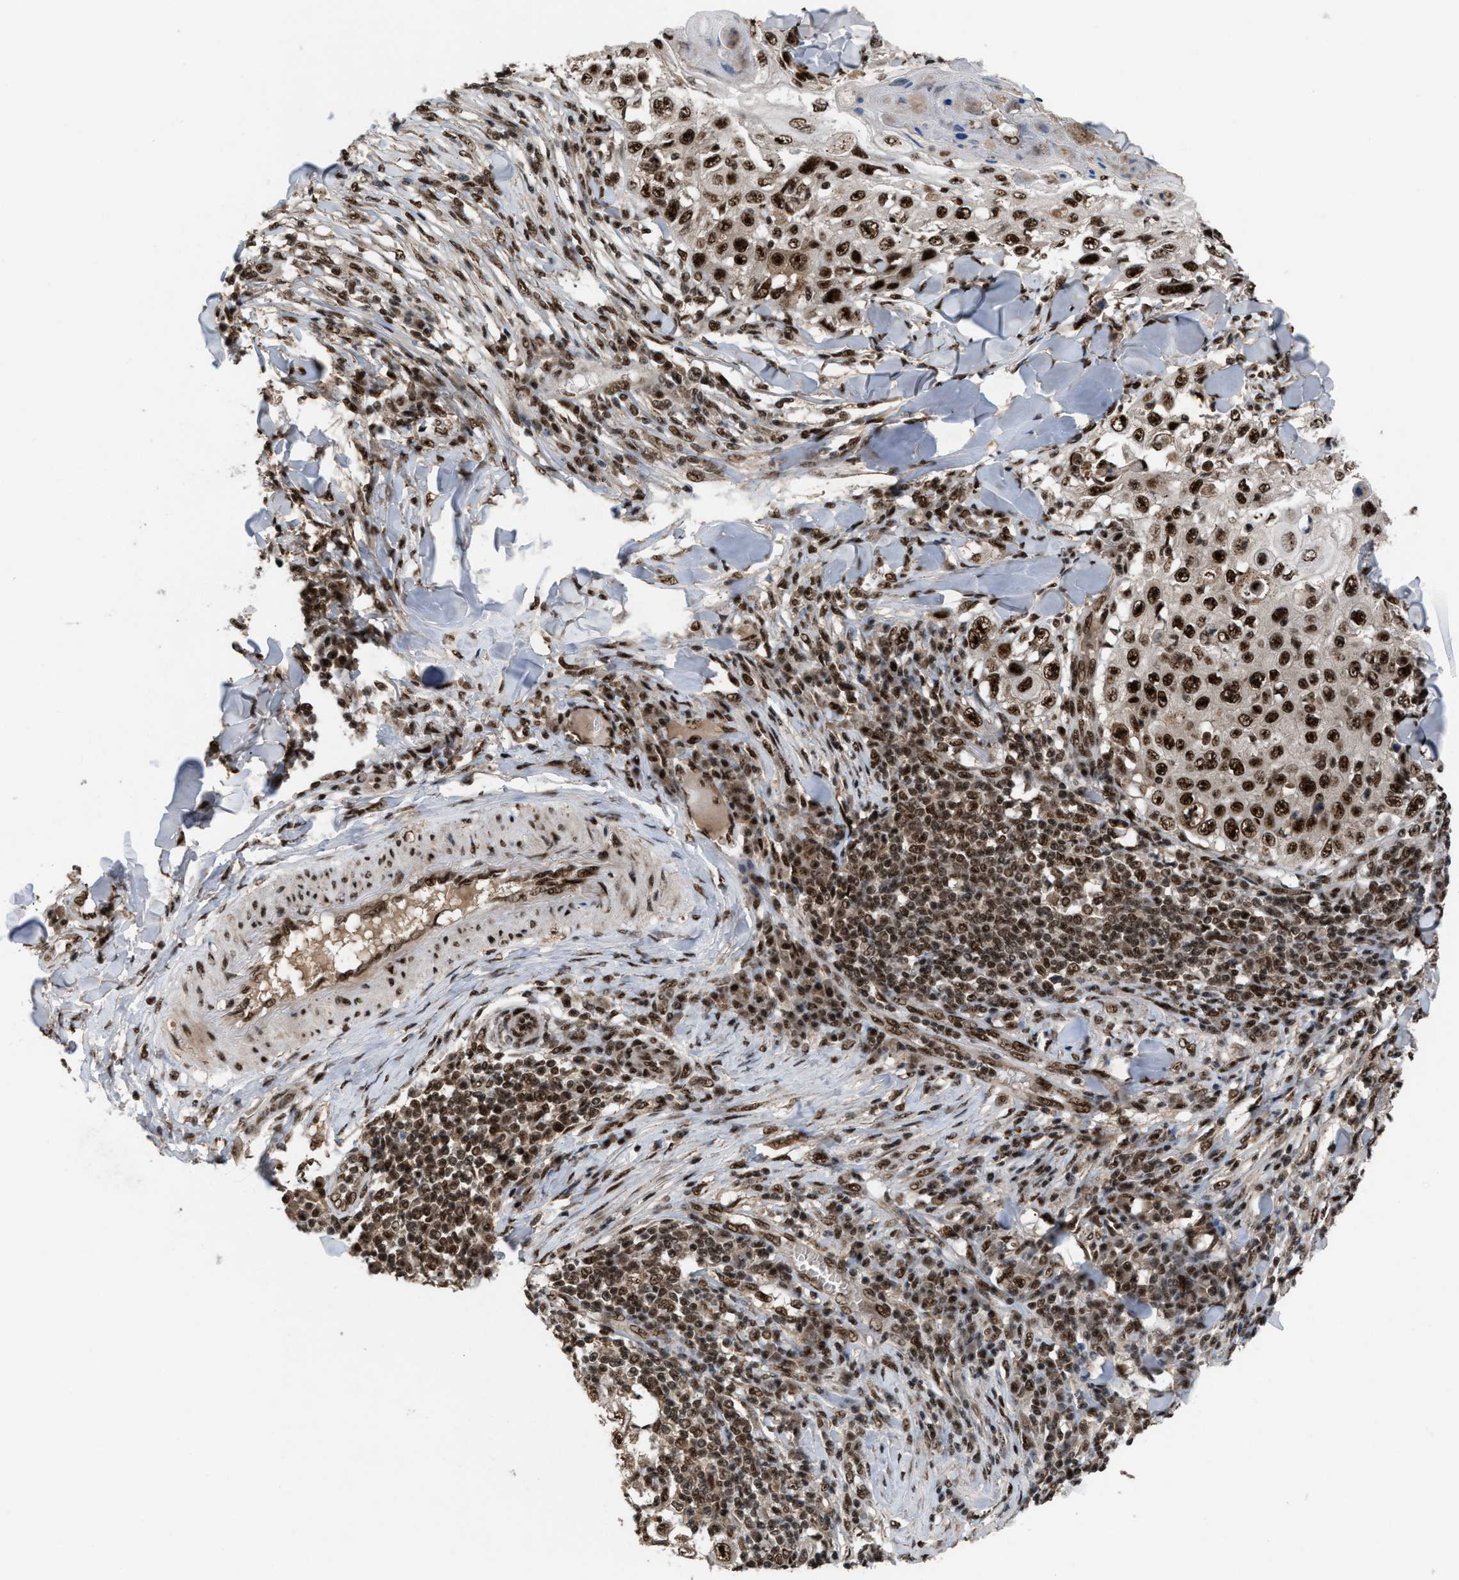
{"staining": {"intensity": "strong", "quantity": ">75%", "location": "nuclear"}, "tissue": "skin cancer", "cell_type": "Tumor cells", "image_type": "cancer", "snomed": [{"axis": "morphology", "description": "Squamous cell carcinoma, NOS"}, {"axis": "topography", "description": "Skin"}], "caption": "Immunohistochemical staining of human skin squamous cell carcinoma demonstrates high levels of strong nuclear staining in approximately >75% of tumor cells. (IHC, brightfield microscopy, high magnification).", "gene": "PRPF4", "patient": {"sex": "male", "age": 86}}